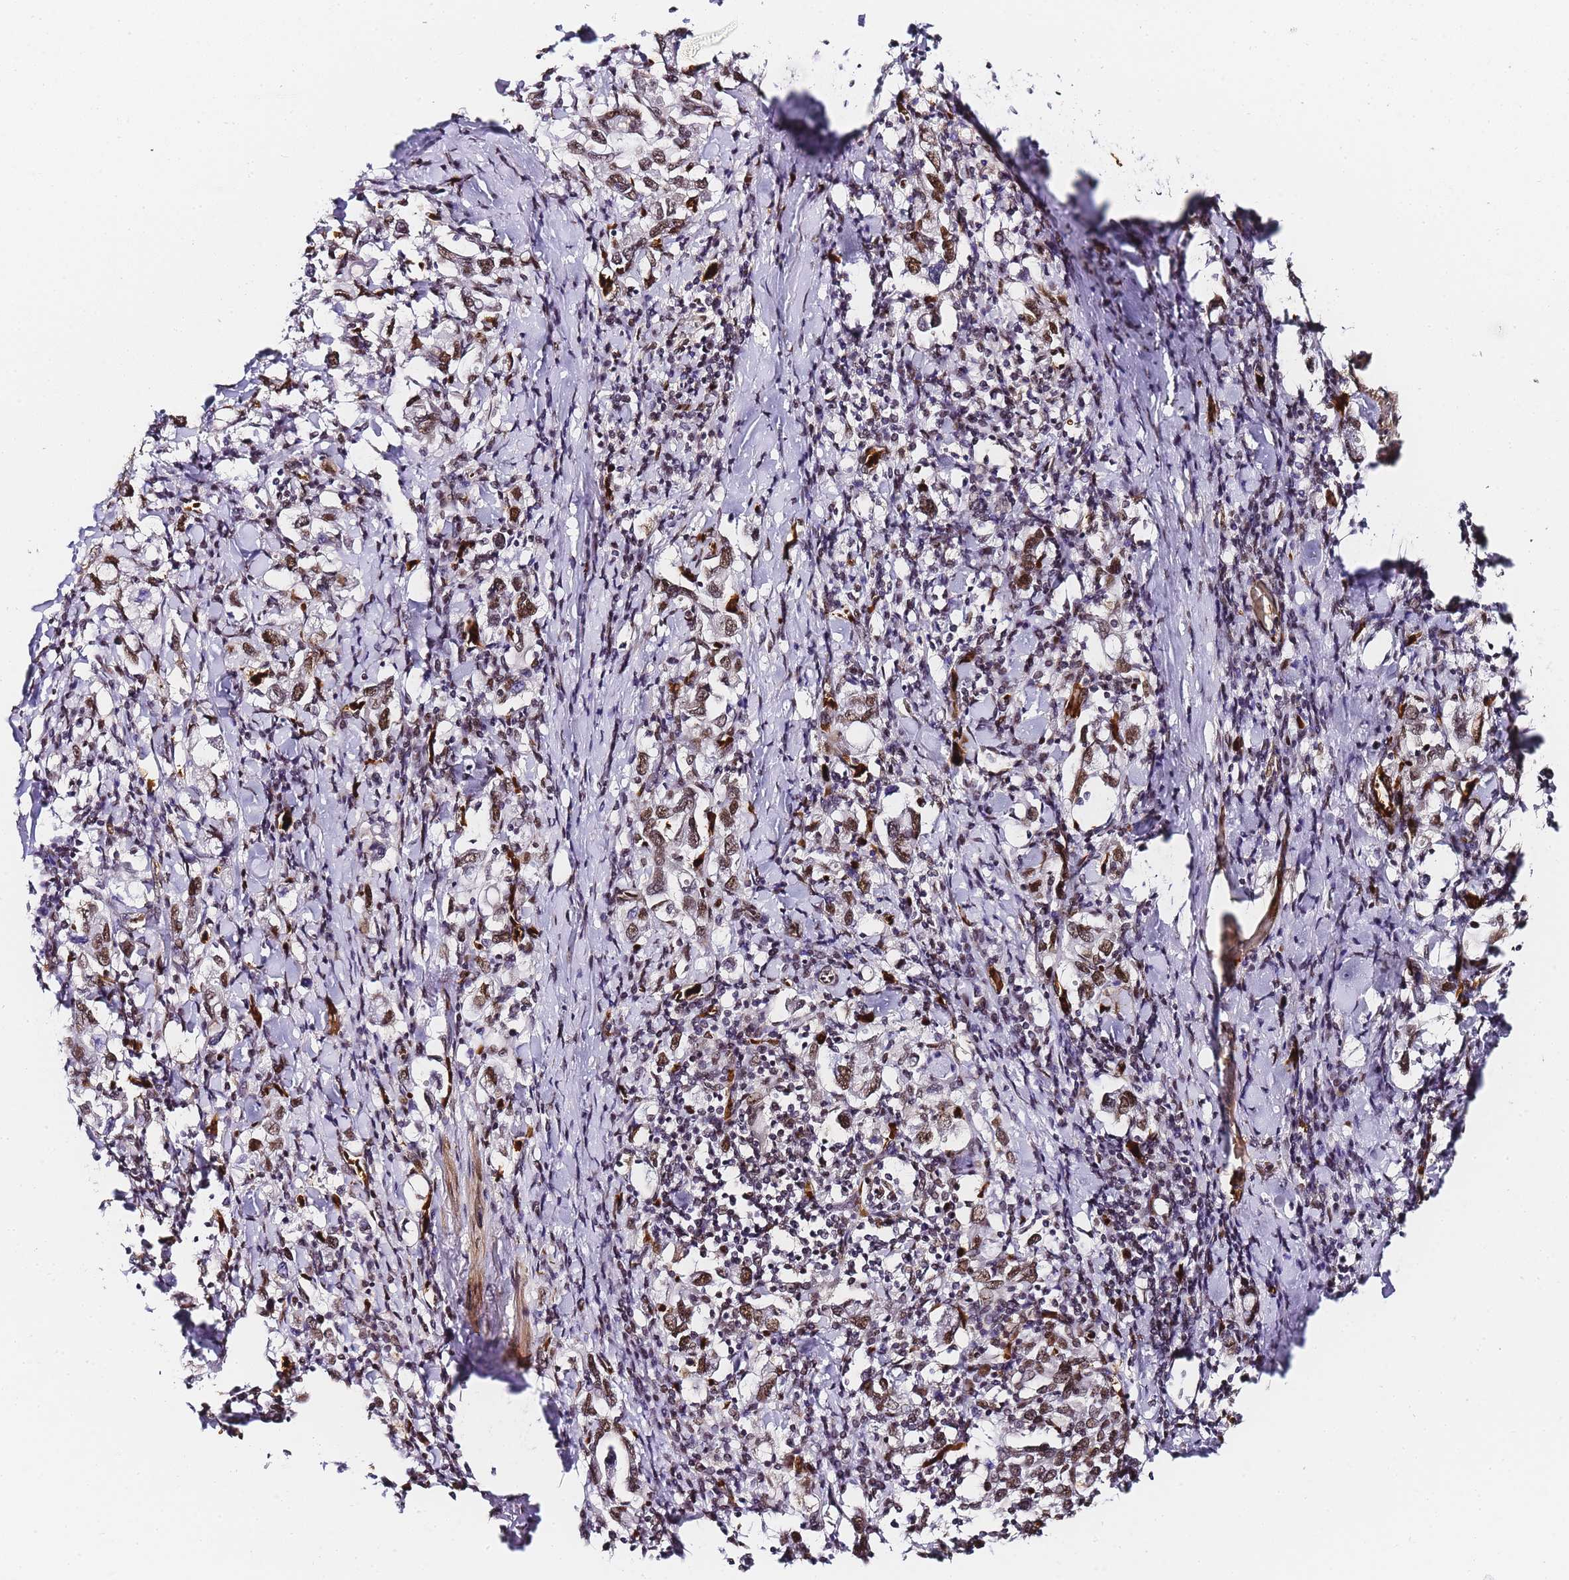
{"staining": {"intensity": "moderate", "quantity": ">75%", "location": "nuclear"}, "tissue": "stomach cancer", "cell_type": "Tumor cells", "image_type": "cancer", "snomed": [{"axis": "morphology", "description": "Adenocarcinoma, NOS"}, {"axis": "topography", "description": "Stomach, upper"}], "caption": "There is medium levels of moderate nuclear expression in tumor cells of stomach adenocarcinoma, as demonstrated by immunohistochemical staining (brown color).", "gene": "POLR1A", "patient": {"sex": "male", "age": 62}}